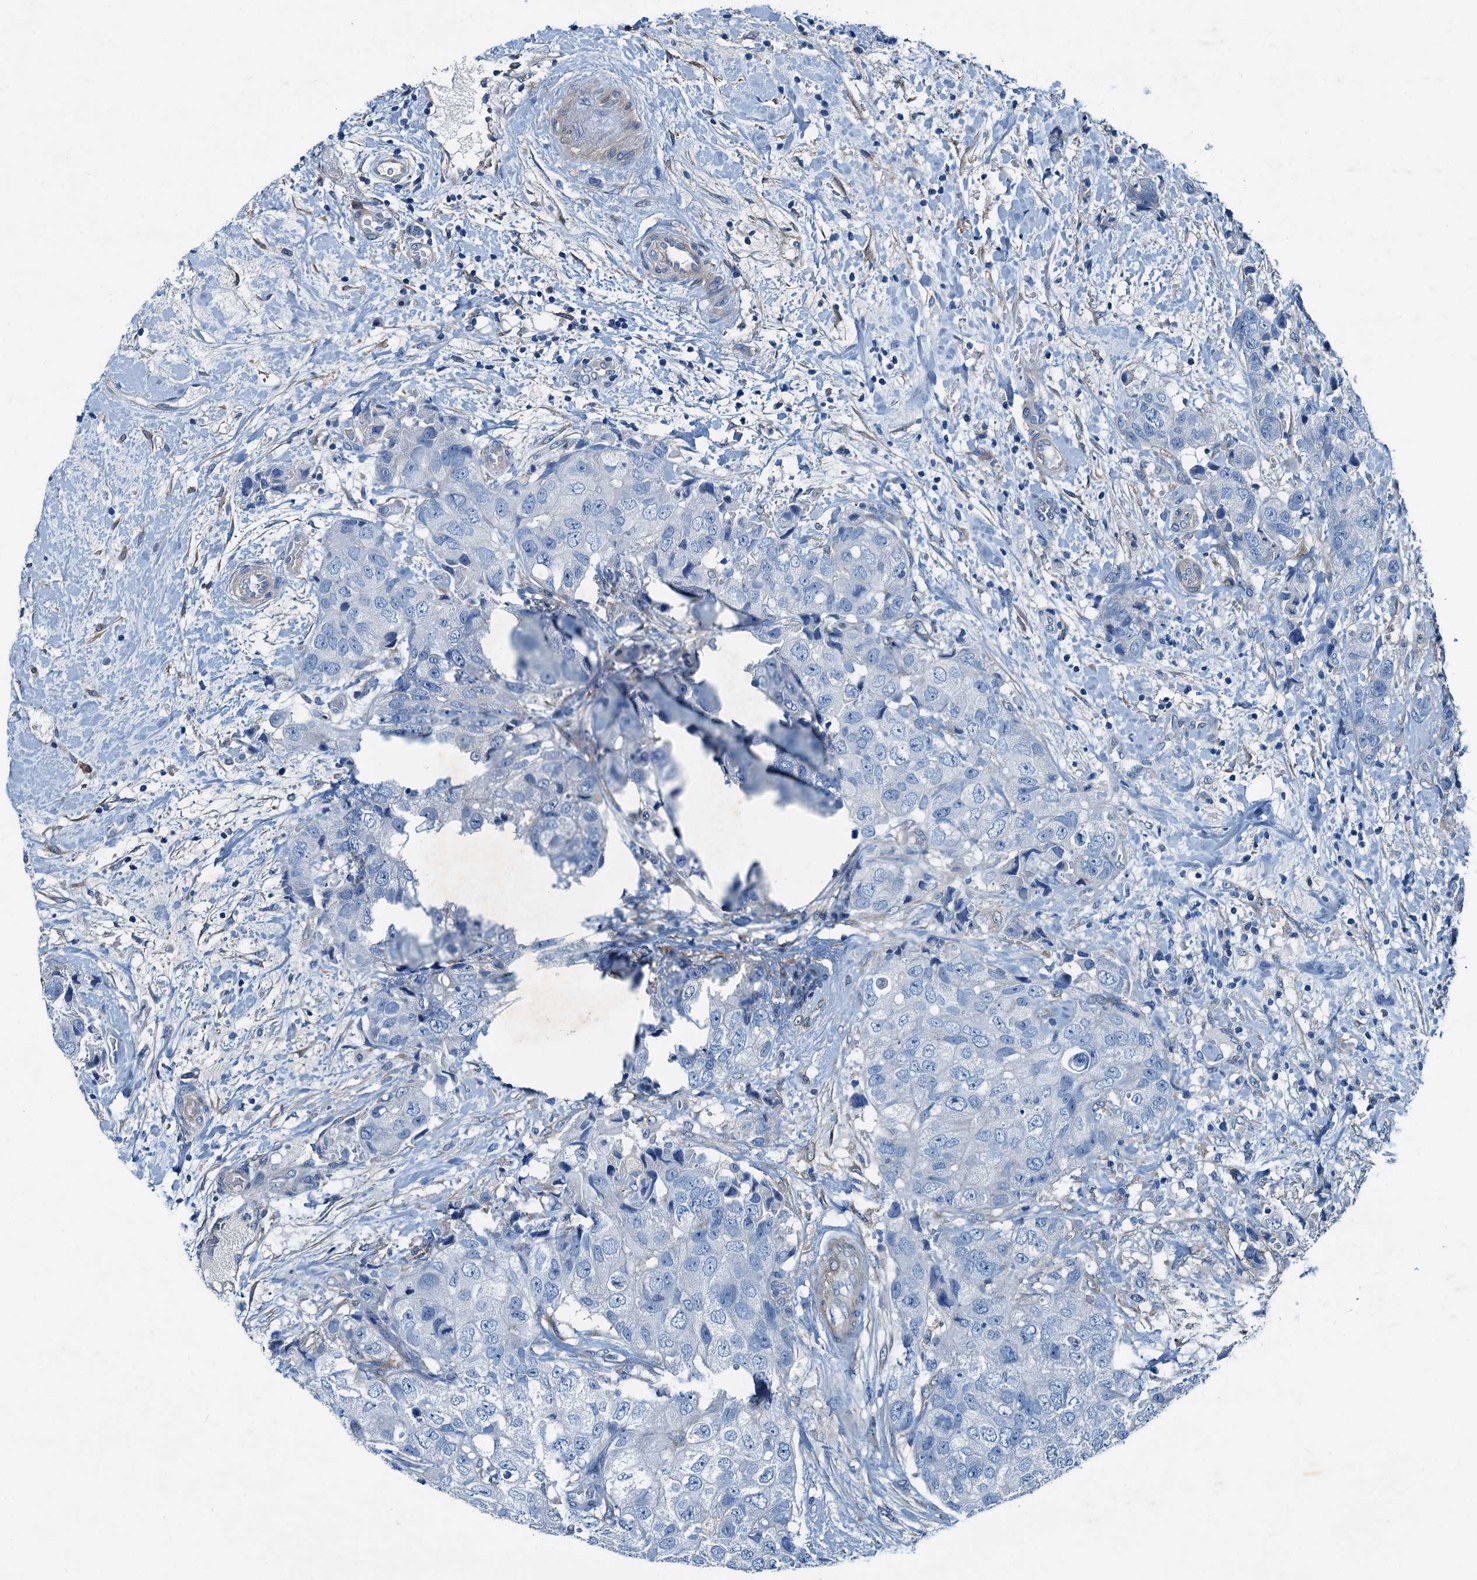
{"staining": {"intensity": "negative", "quantity": "none", "location": "none"}, "tissue": "breast cancer", "cell_type": "Tumor cells", "image_type": "cancer", "snomed": [{"axis": "morphology", "description": "Duct carcinoma"}, {"axis": "topography", "description": "Breast"}], "caption": "This is an IHC micrograph of human breast cancer. There is no expression in tumor cells.", "gene": "RAB3IL1", "patient": {"sex": "female", "age": 62}}